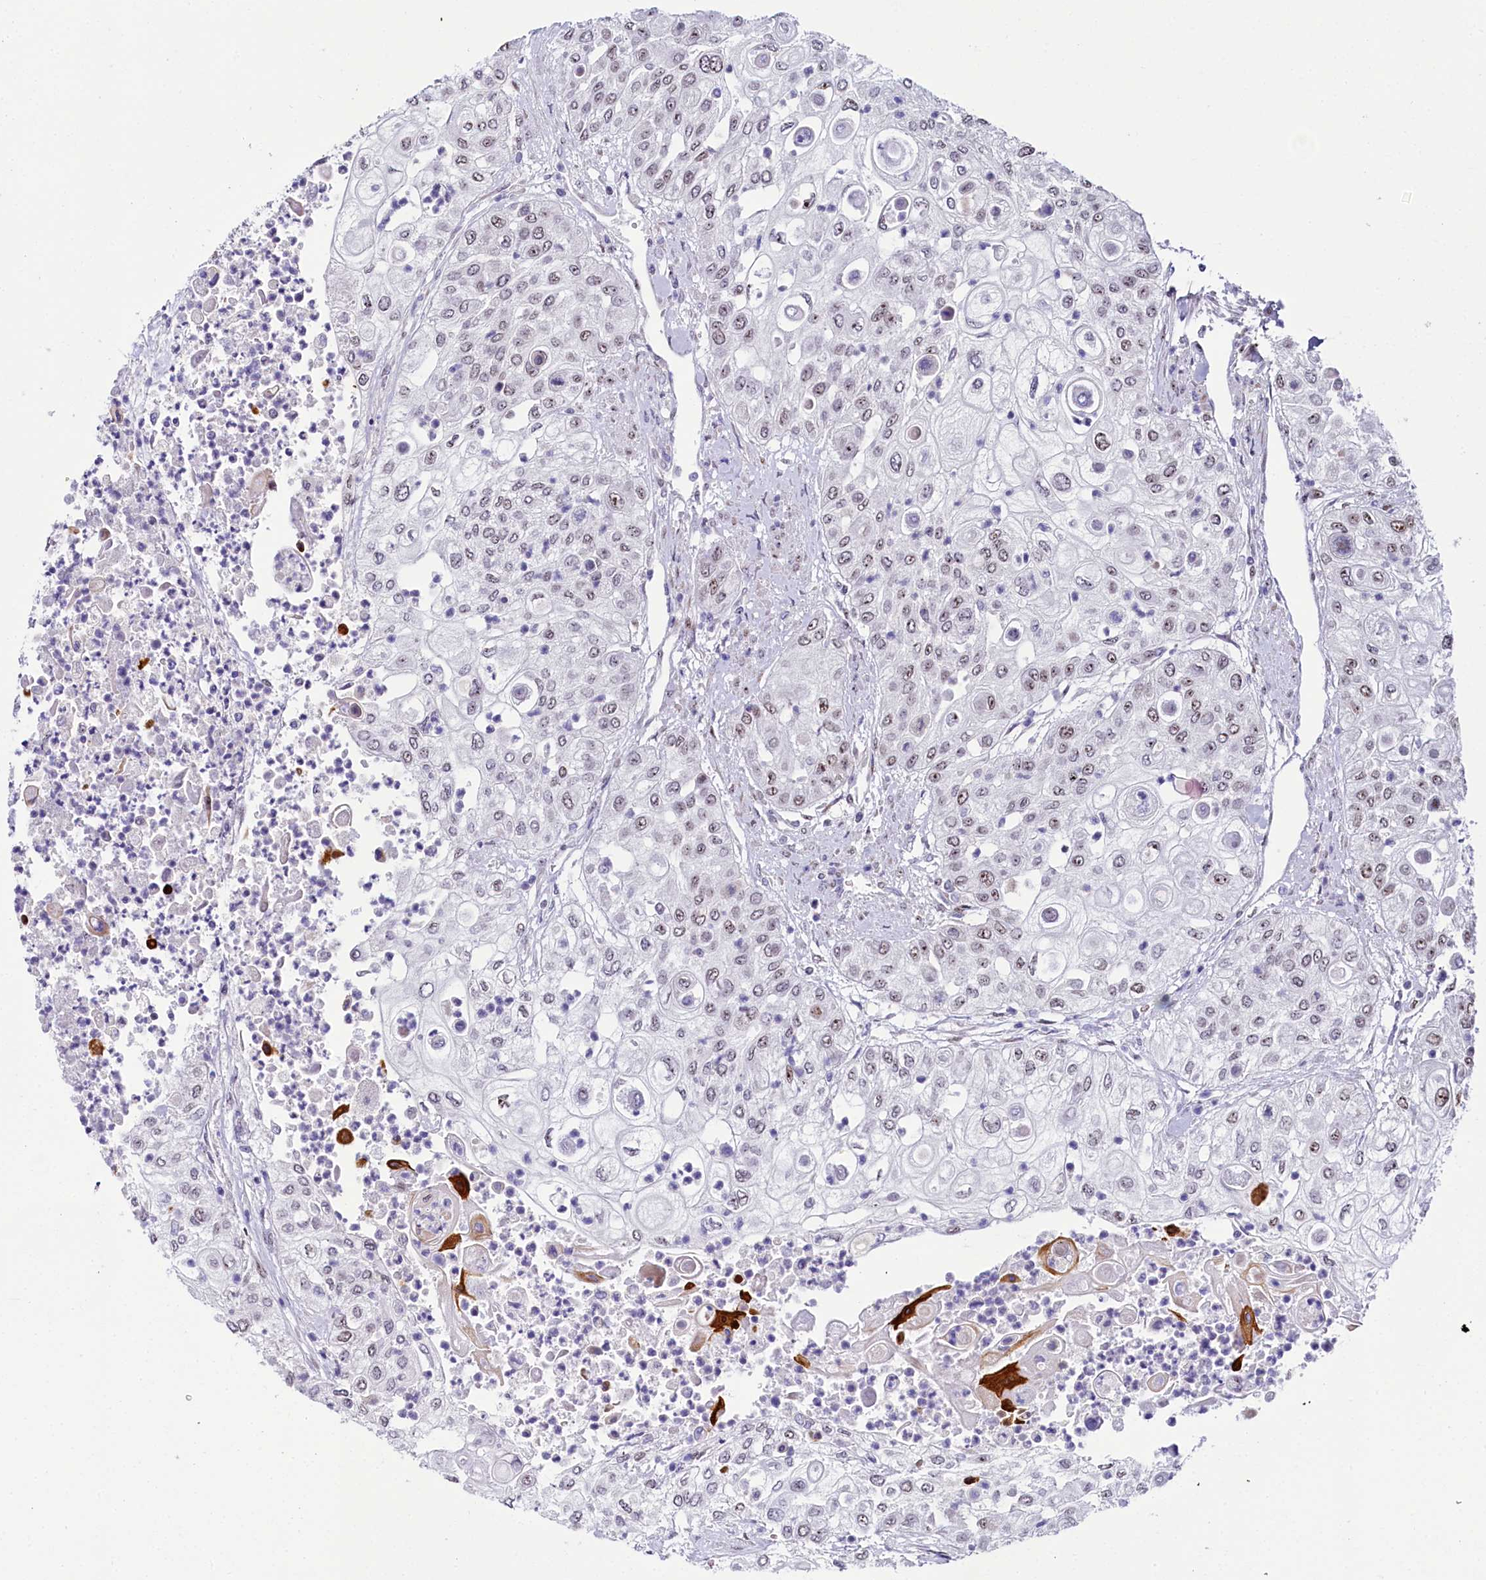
{"staining": {"intensity": "weak", "quantity": "25%-75%", "location": "nuclear"}, "tissue": "urothelial cancer", "cell_type": "Tumor cells", "image_type": "cancer", "snomed": [{"axis": "morphology", "description": "Urothelial carcinoma, High grade"}, {"axis": "topography", "description": "Urinary bladder"}], "caption": "A photomicrograph of urothelial cancer stained for a protein shows weak nuclear brown staining in tumor cells. The staining is performed using DAB brown chromogen to label protein expression. The nuclei are counter-stained blue using hematoxylin.", "gene": "TCOF1", "patient": {"sex": "female", "age": 79}}